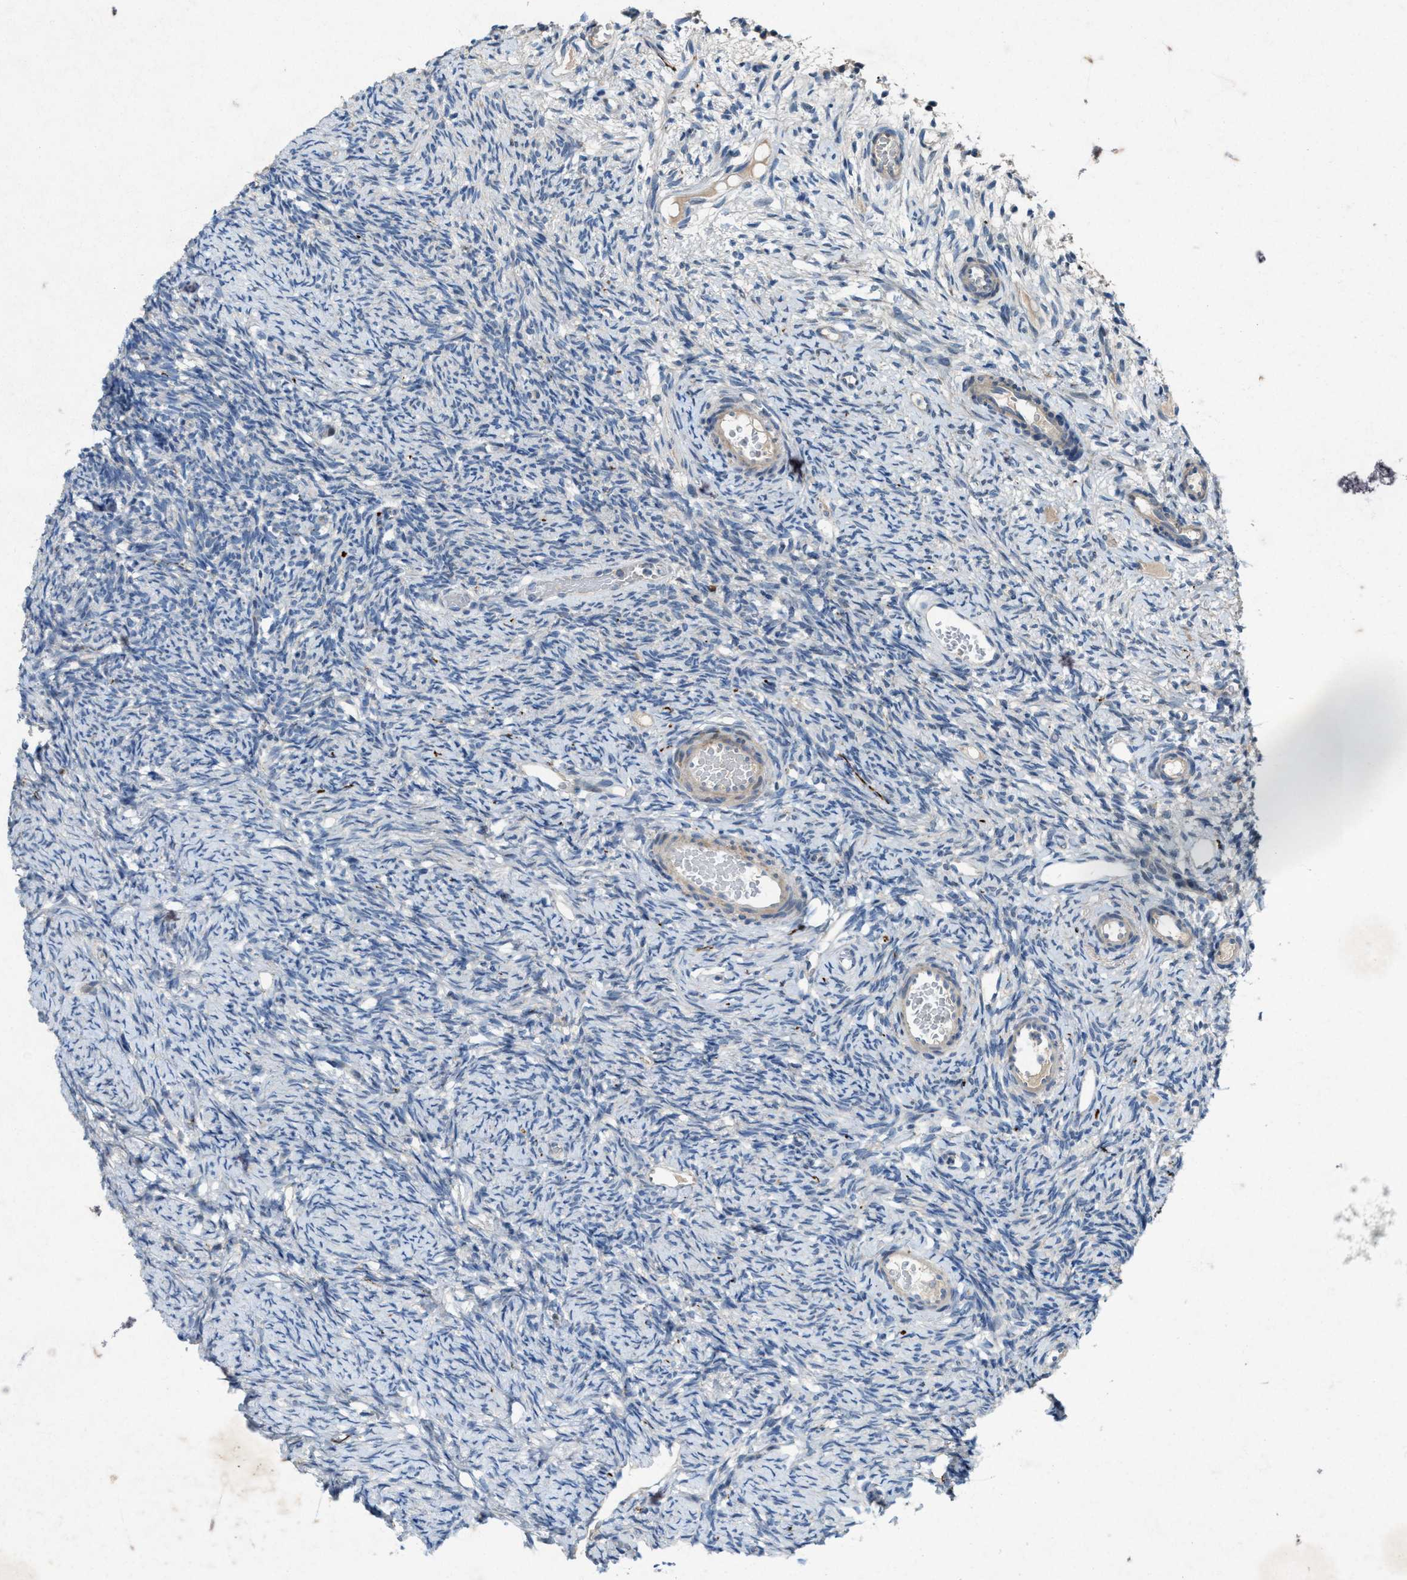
{"staining": {"intensity": "negative", "quantity": "none", "location": "none"}, "tissue": "ovary", "cell_type": "Ovarian stroma cells", "image_type": "normal", "snomed": [{"axis": "morphology", "description": "Normal tissue, NOS"}, {"axis": "topography", "description": "Ovary"}], "caption": "Protein analysis of benign ovary displays no significant expression in ovarian stroma cells. (Brightfield microscopy of DAB immunohistochemistry (IHC) at high magnification).", "gene": "URGCP", "patient": {"sex": "female", "age": 33}}